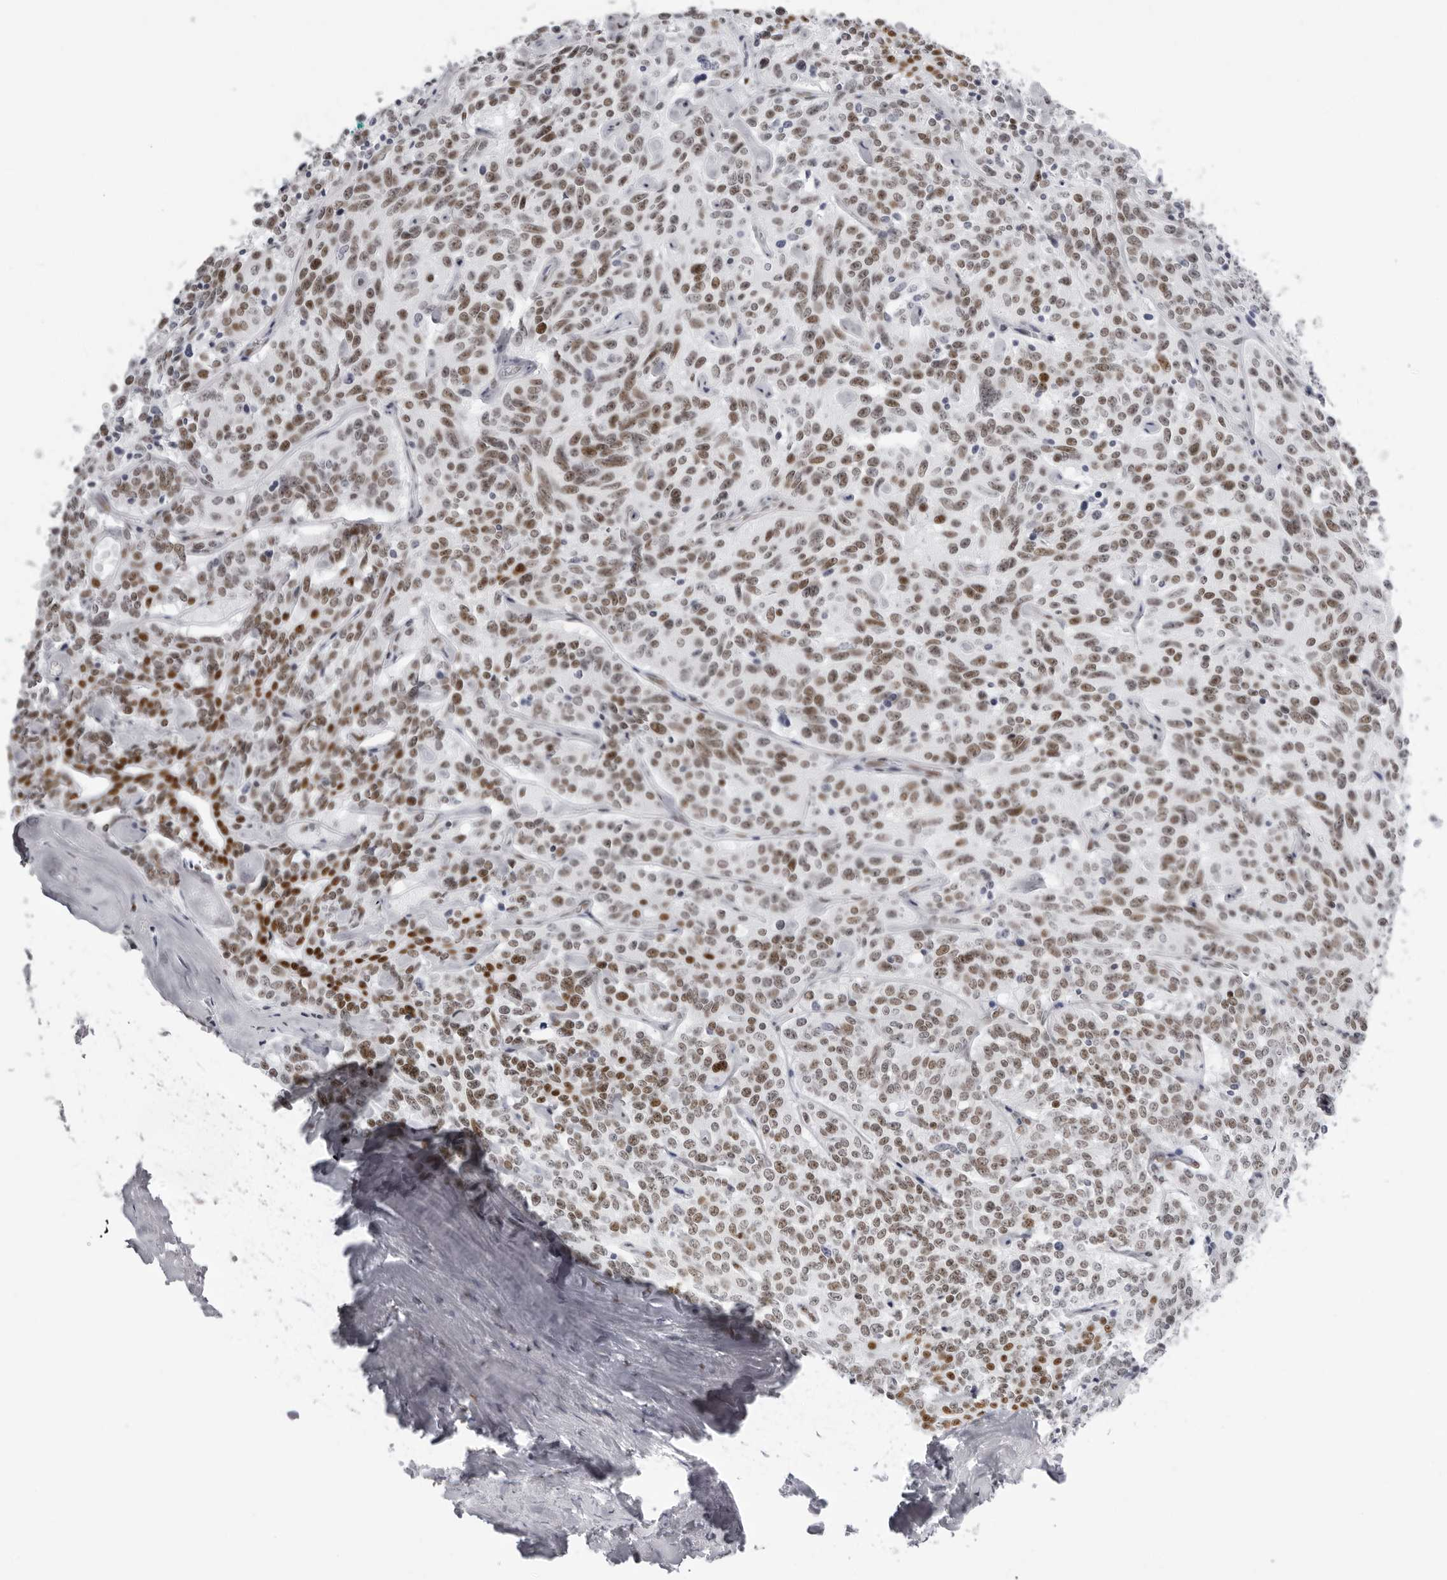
{"staining": {"intensity": "weak", "quantity": ">75%", "location": "nuclear"}, "tissue": "carcinoid", "cell_type": "Tumor cells", "image_type": "cancer", "snomed": [{"axis": "morphology", "description": "Carcinoid, malignant, NOS"}, {"axis": "topography", "description": "Lung"}], "caption": "Immunohistochemistry of human carcinoid (malignant) displays low levels of weak nuclear positivity in about >75% of tumor cells.", "gene": "IRF2BP2", "patient": {"sex": "female", "age": 46}}